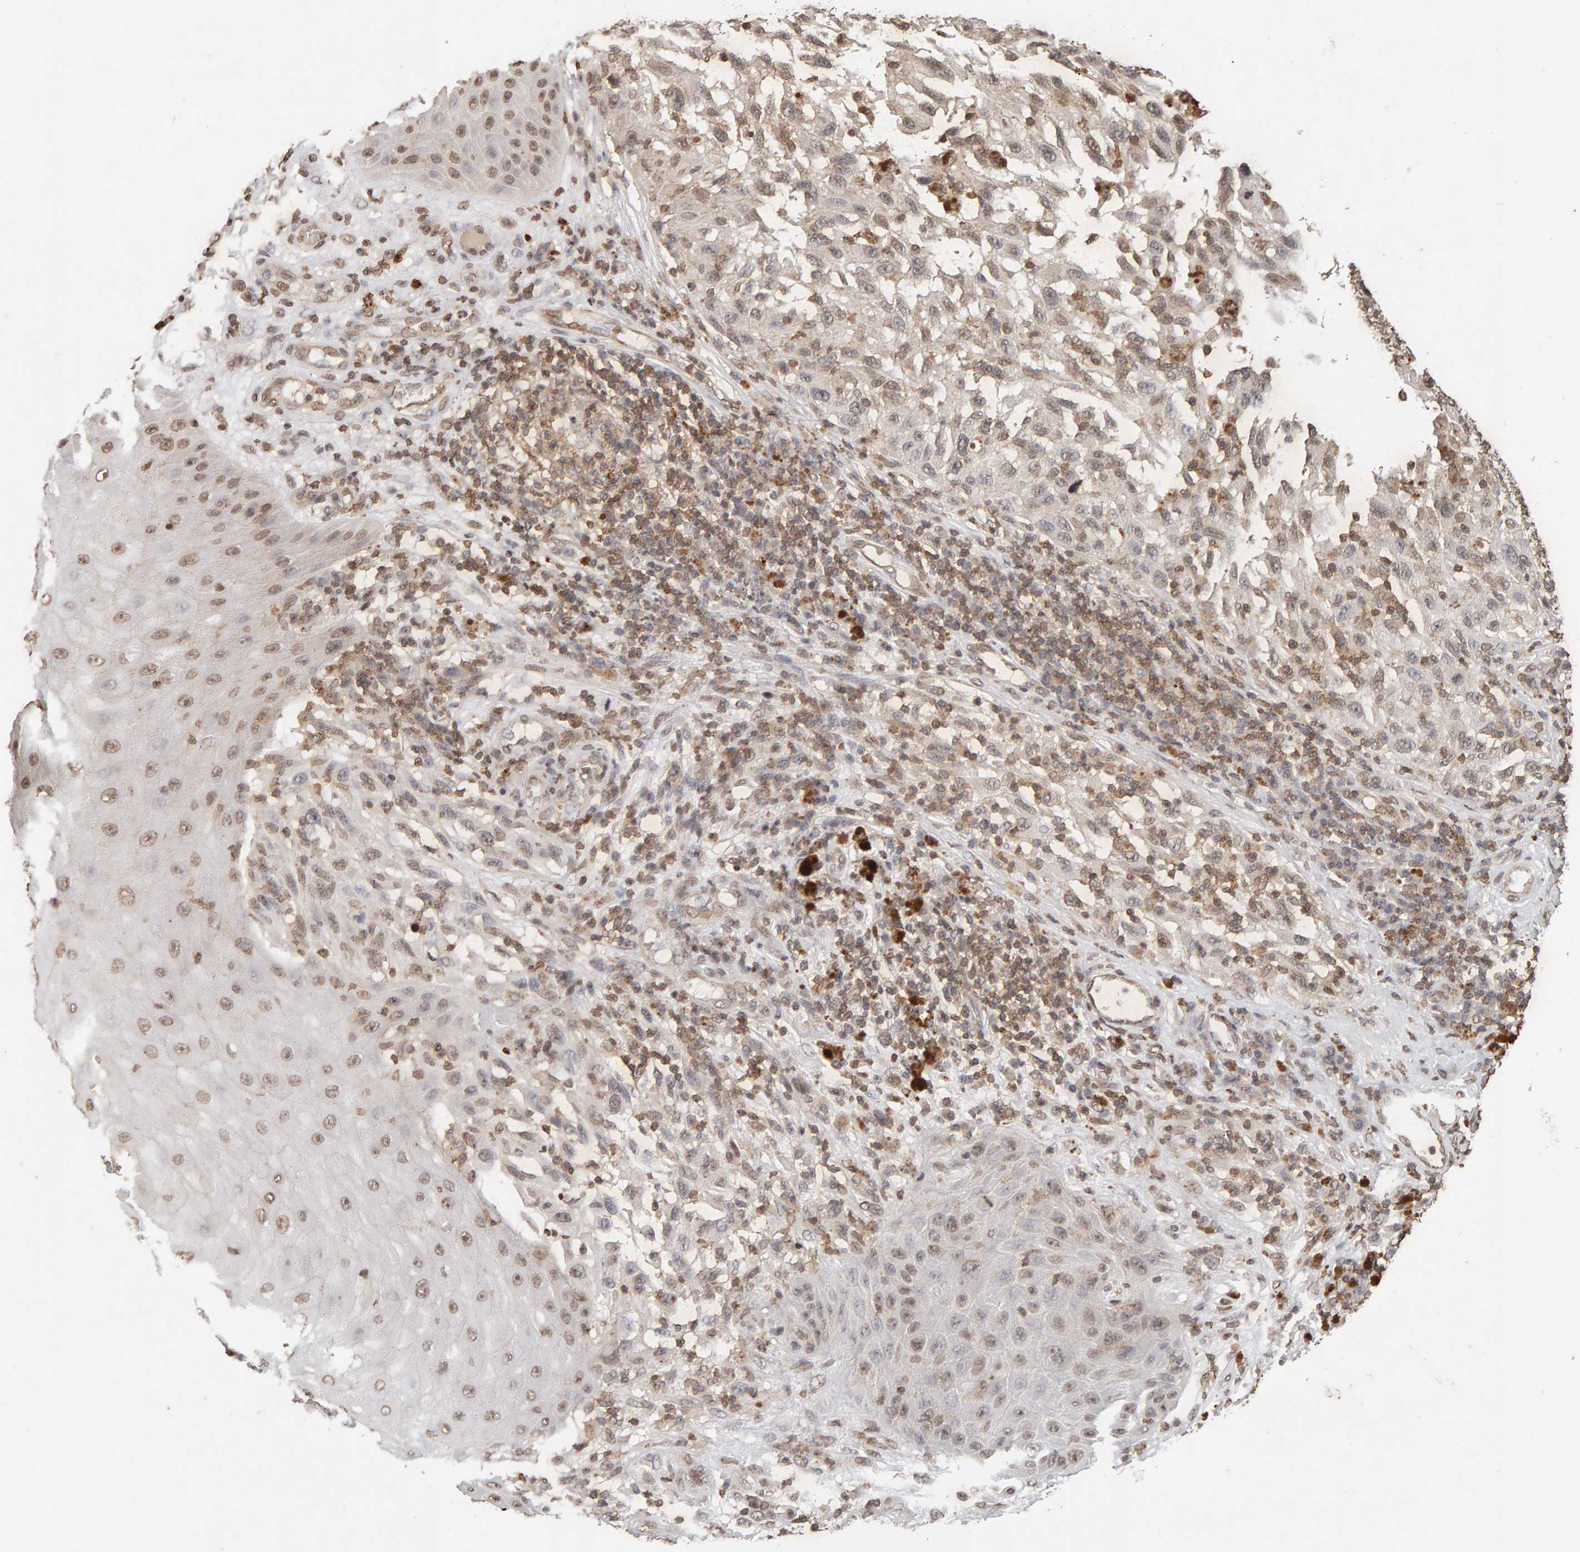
{"staining": {"intensity": "weak", "quantity": ">75%", "location": "cytoplasmic/membranous,nuclear"}, "tissue": "melanoma", "cell_type": "Tumor cells", "image_type": "cancer", "snomed": [{"axis": "morphology", "description": "Malignant melanoma, NOS"}, {"axis": "topography", "description": "Skin"}], "caption": "DAB immunohistochemical staining of melanoma shows weak cytoplasmic/membranous and nuclear protein positivity in approximately >75% of tumor cells.", "gene": "DNAJB5", "patient": {"sex": "female", "age": 73}}